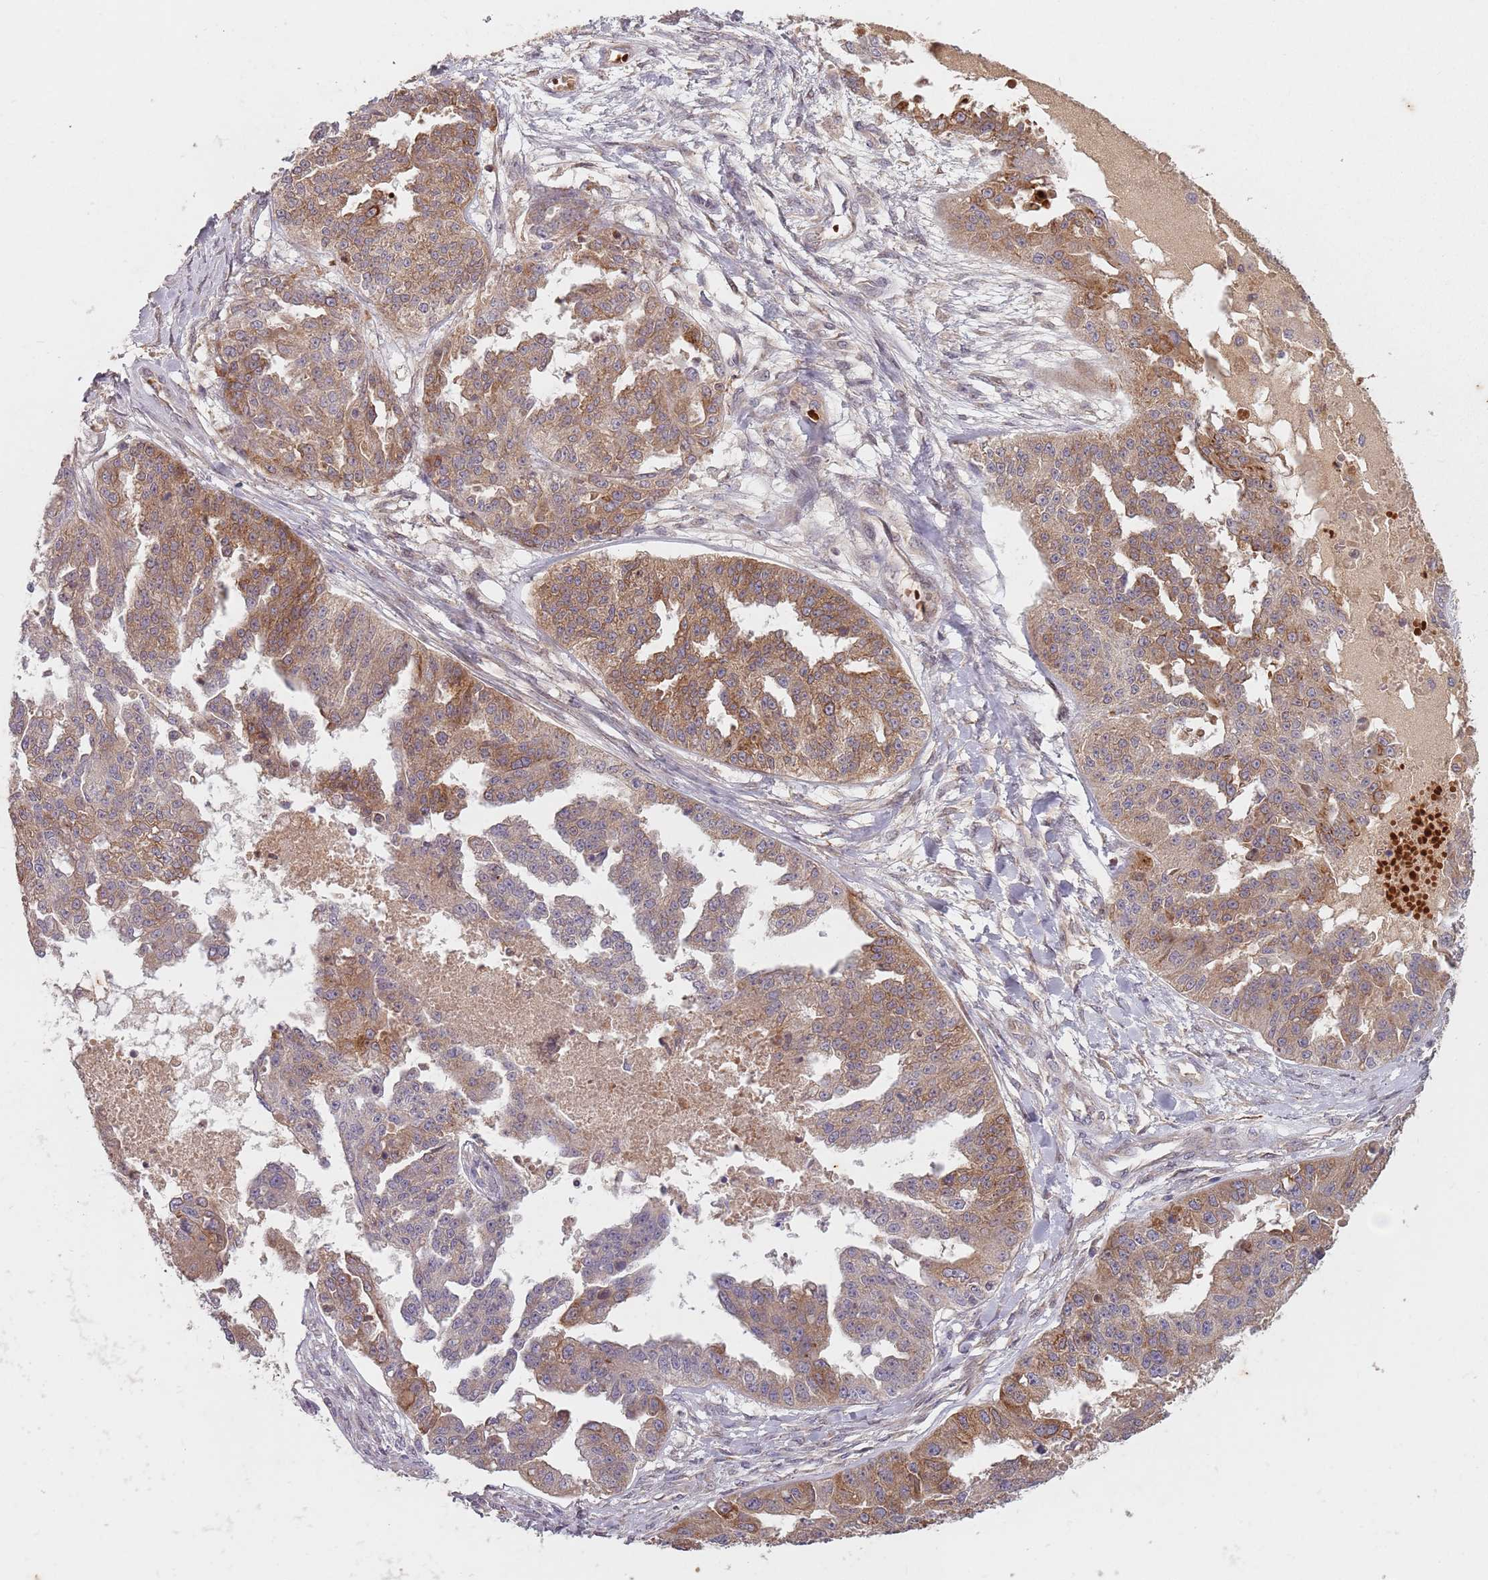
{"staining": {"intensity": "moderate", "quantity": ">75%", "location": "cytoplasmic/membranous"}, "tissue": "ovarian cancer", "cell_type": "Tumor cells", "image_type": "cancer", "snomed": [{"axis": "morphology", "description": "Cystadenocarcinoma, serous, NOS"}, {"axis": "topography", "description": "Ovary"}], "caption": "Immunohistochemical staining of human ovarian cancer exhibits medium levels of moderate cytoplasmic/membranous expression in approximately >75% of tumor cells. Nuclei are stained in blue.", "gene": "GPR180", "patient": {"sex": "female", "age": 58}}